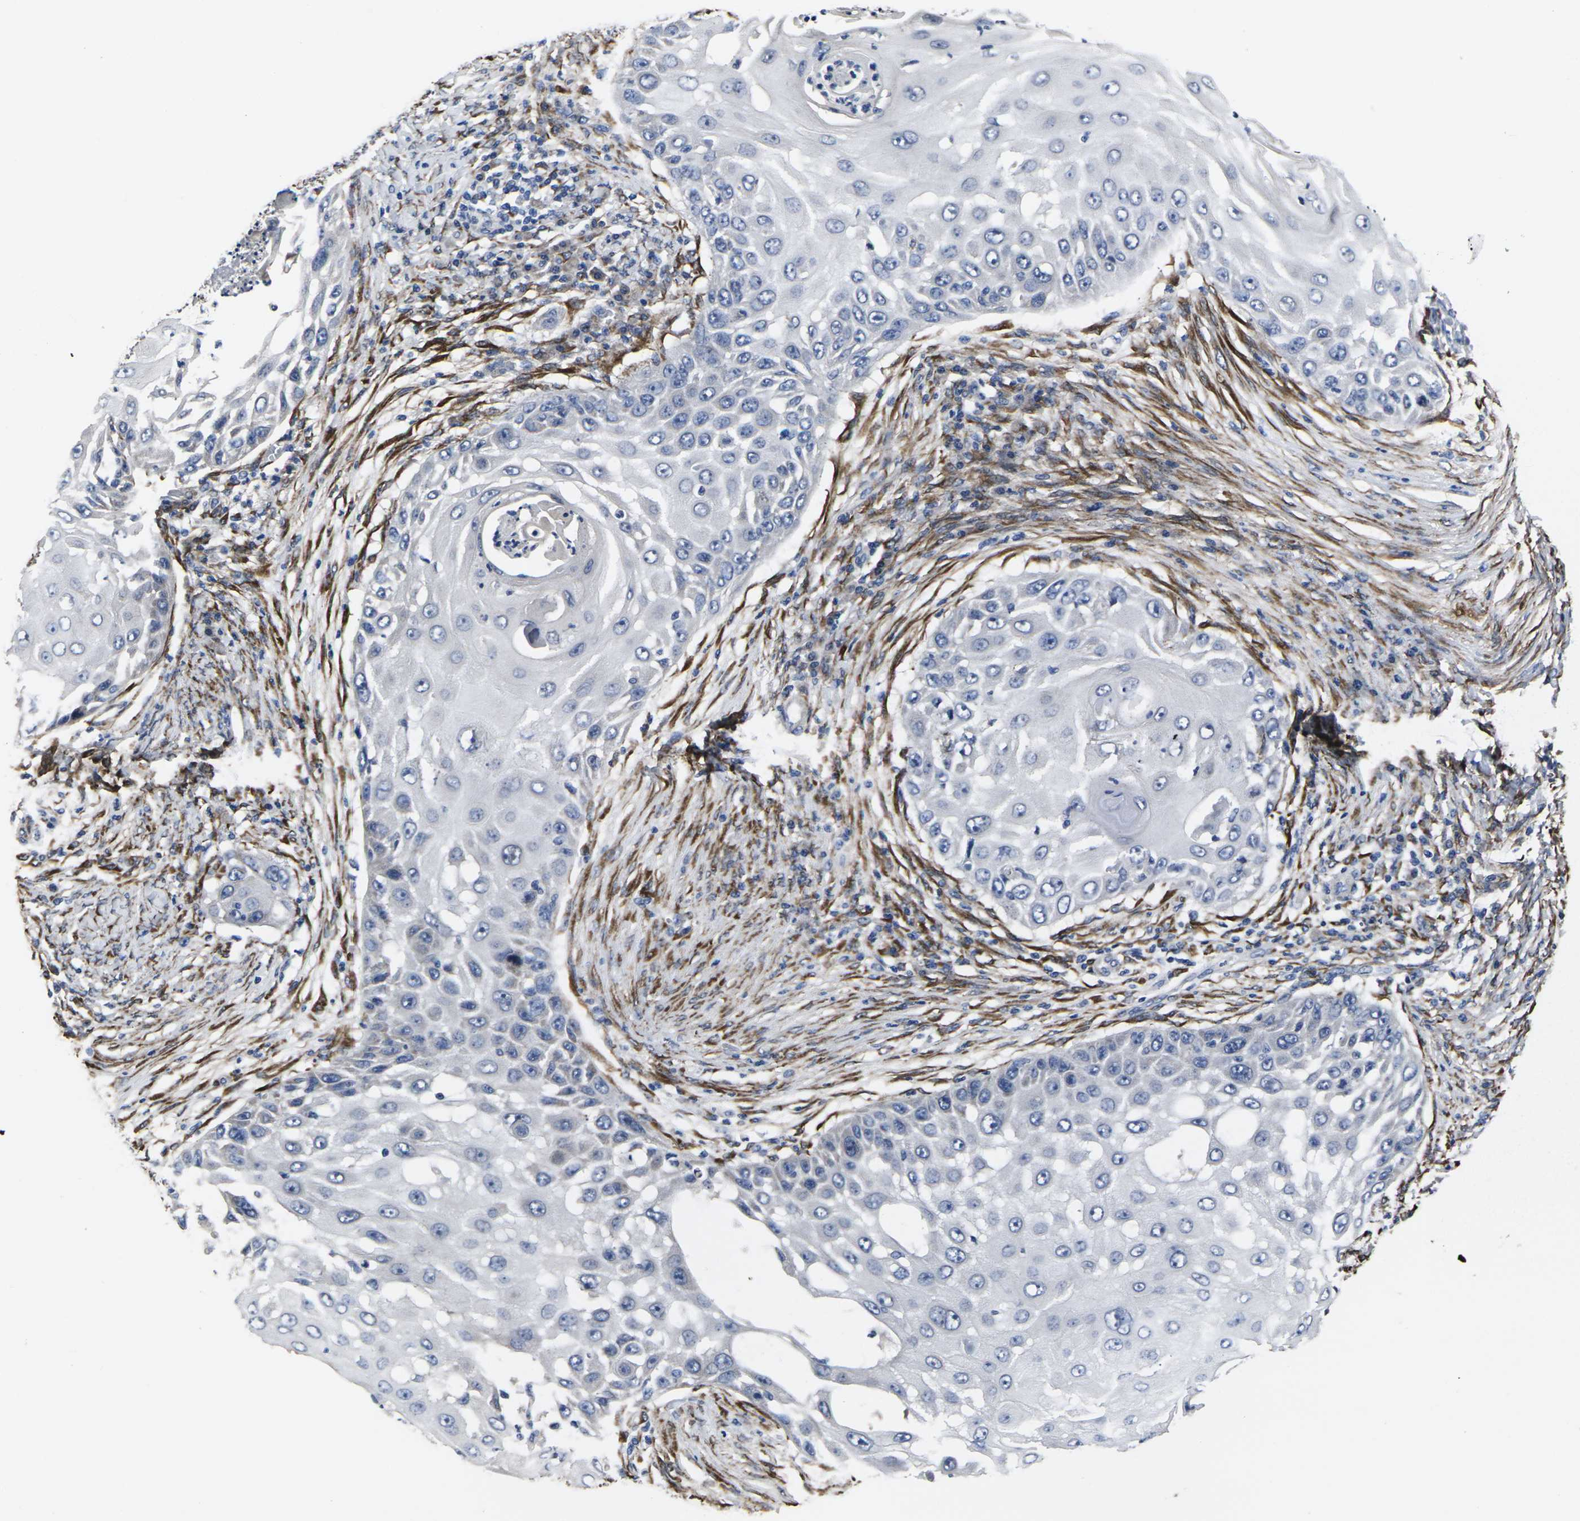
{"staining": {"intensity": "negative", "quantity": "none", "location": "none"}, "tissue": "skin cancer", "cell_type": "Tumor cells", "image_type": "cancer", "snomed": [{"axis": "morphology", "description": "Squamous cell carcinoma, NOS"}, {"axis": "topography", "description": "Skin"}], "caption": "Immunohistochemistry (IHC) micrograph of human skin cancer (squamous cell carcinoma) stained for a protein (brown), which shows no expression in tumor cells.", "gene": "CYP2C8", "patient": {"sex": "female", "age": 44}}